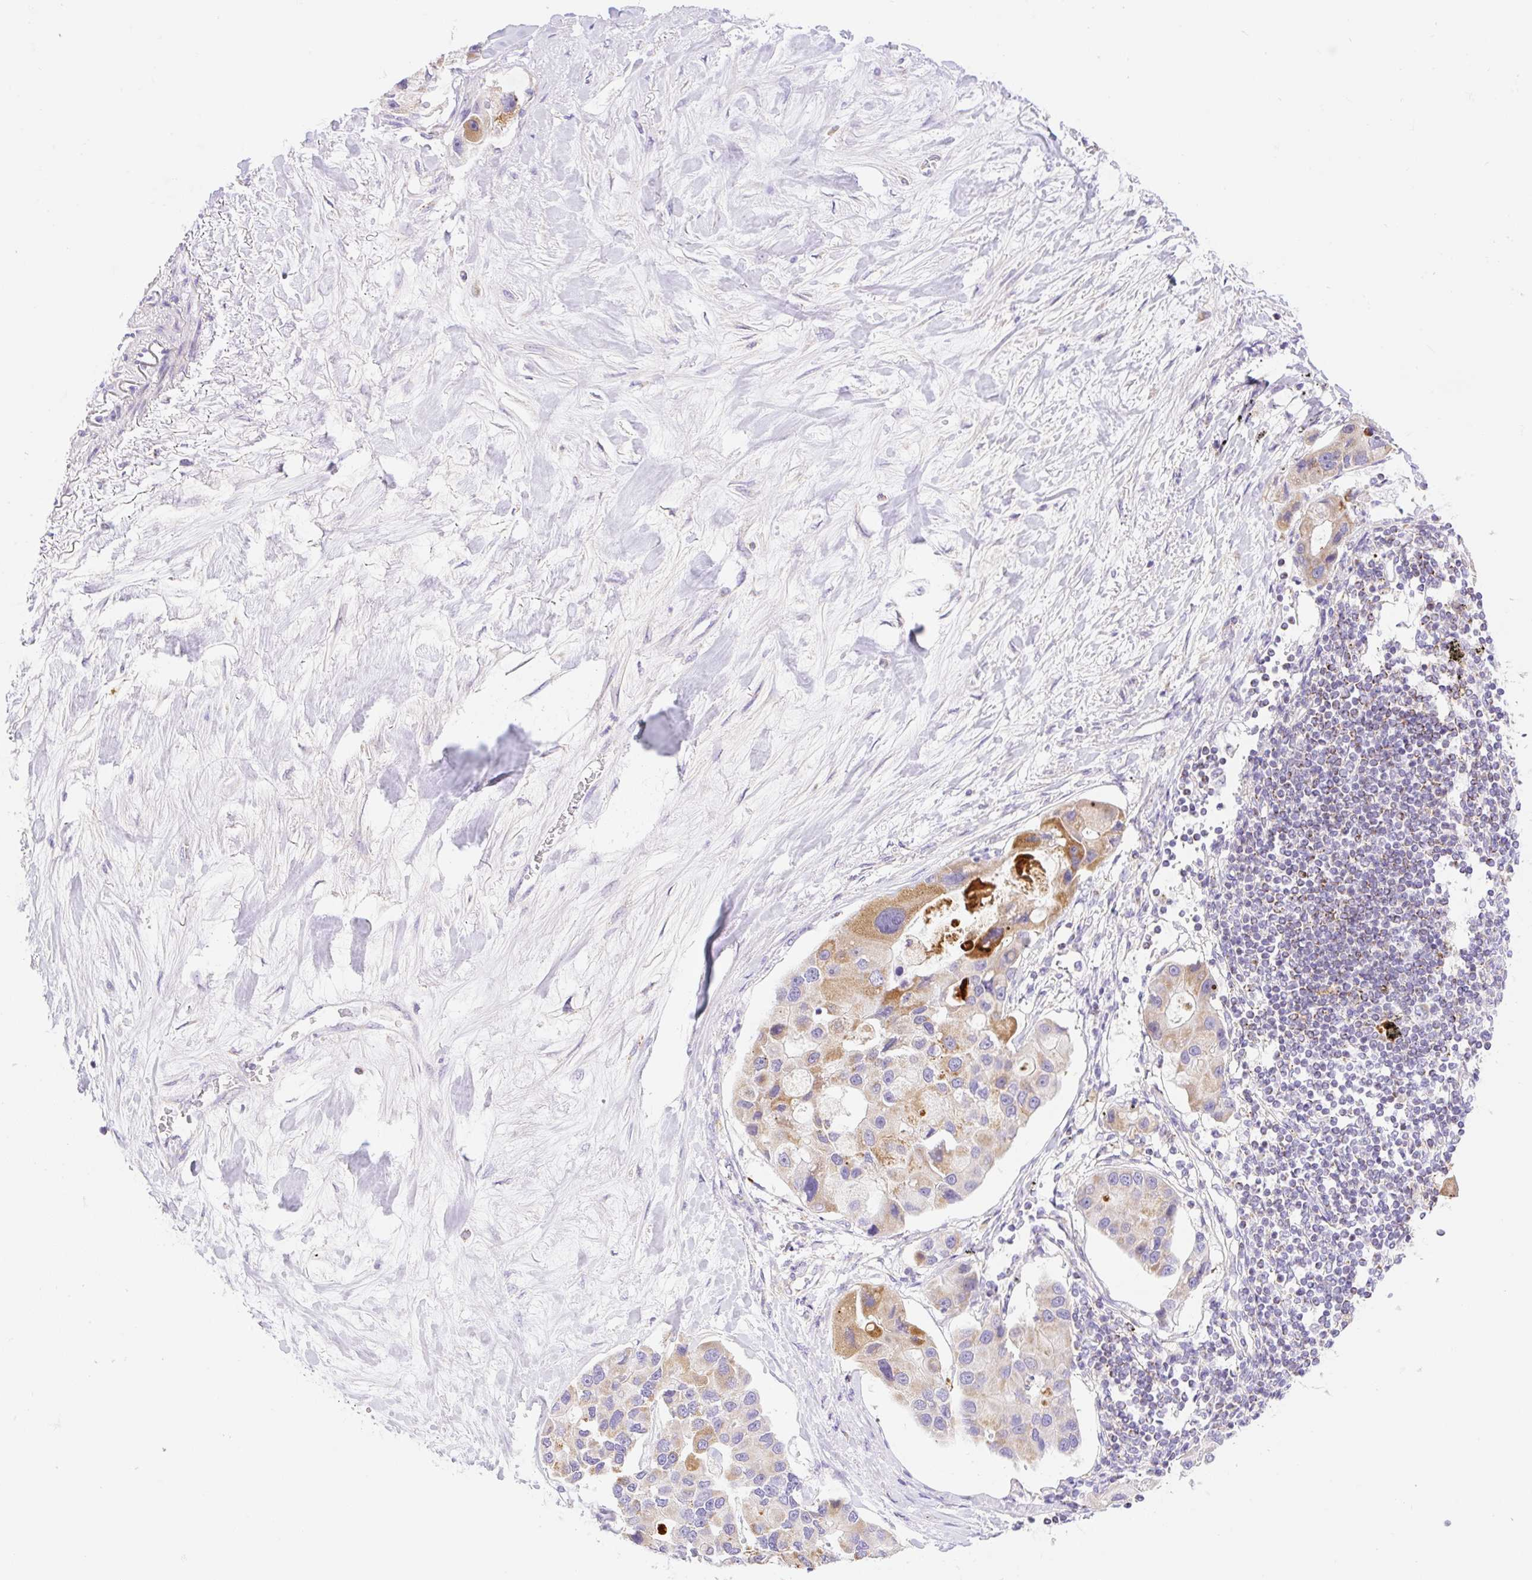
{"staining": {"intensity": "moderate", "quantity": ">75%", "location": "cytoplasmic/membranous"}, "tissue": "lung cancer", "cell_type": "Tumor cells", "image_type": "cancer", "snomed": [{"axis": "morphology", "description": "Adenocarcinoma, NOS"}, {"axis": "topography", "description": "Lung"}], "caption": "The image demonstrates immunohistochemical staining of adenocarcinoma (lung). There is moderate cytoplasmic/membranous positivity is seen in about >75% of tumor cells. (DAB (3,3'-diaminobenzidine) IHC with brightfield microscopy, high magnification).", "gene": "ETNK2", "patient": {"sex": "female", "age": 54}}